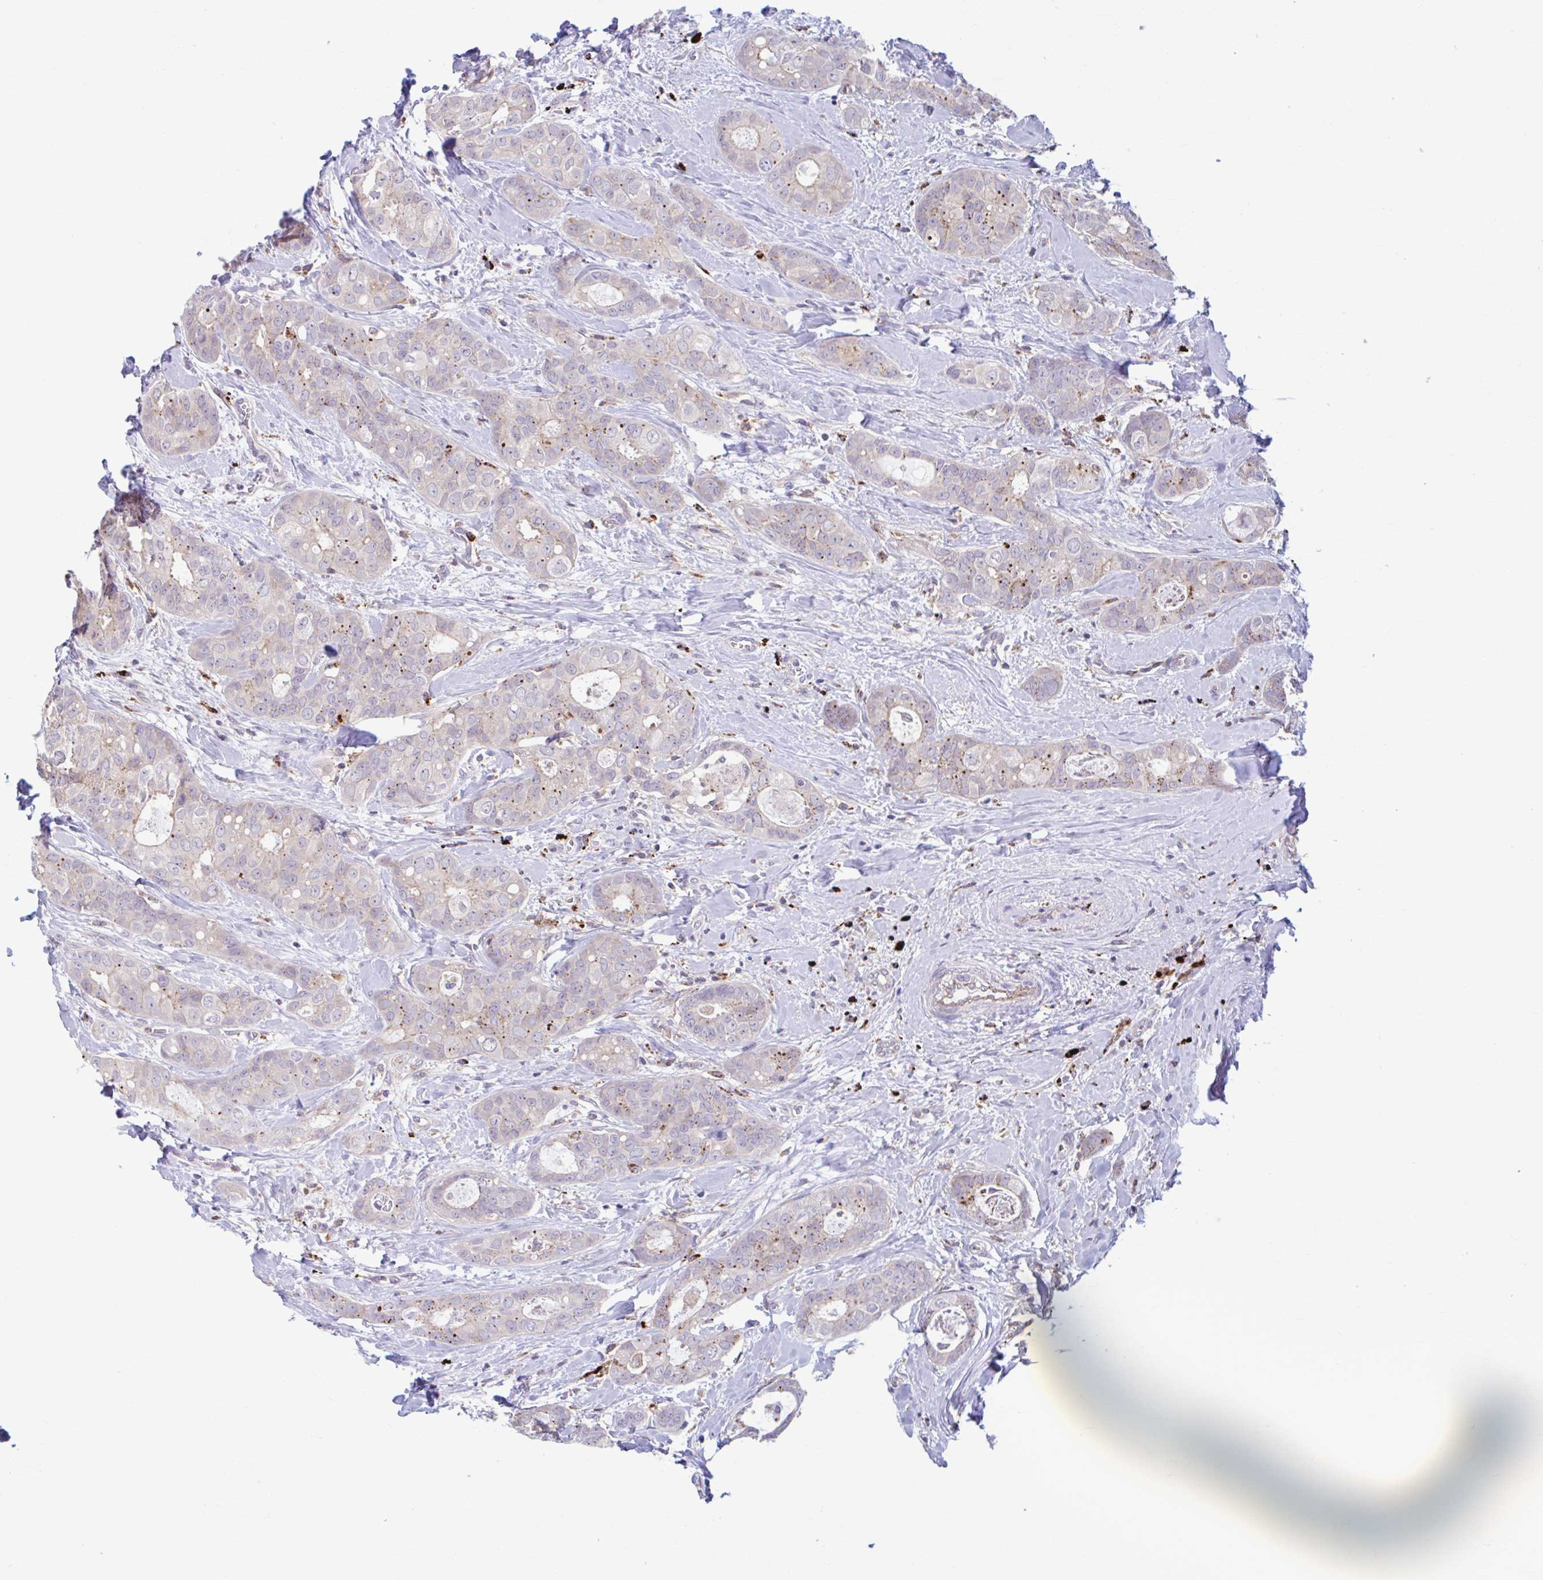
{"staining": {"intensity": "moderate", "quantity": "25%-75%", "location": "cytoplasmic/membranous"}, "tissue": "breast cancer", "cell_type": "Tumor cells", "image_type": "cancer", "snomed": [{"axis": "morphology", "description": "Duct carcinoma"}, {"axis": "topography", "description": "Breast"}], "caption": "An IHC histopathology image of neoplastic tissue is shown. Protein staining in brown highlights moderate cytoplasmic/membranous positivity in breast cancer within tumor cells. (DAB (3,3'-diaminobenzidine) = brown stain, brightfield microscopy at high magnification).", "gene": "ADAT3", "patient": {"sex": "female", "age": 45}}